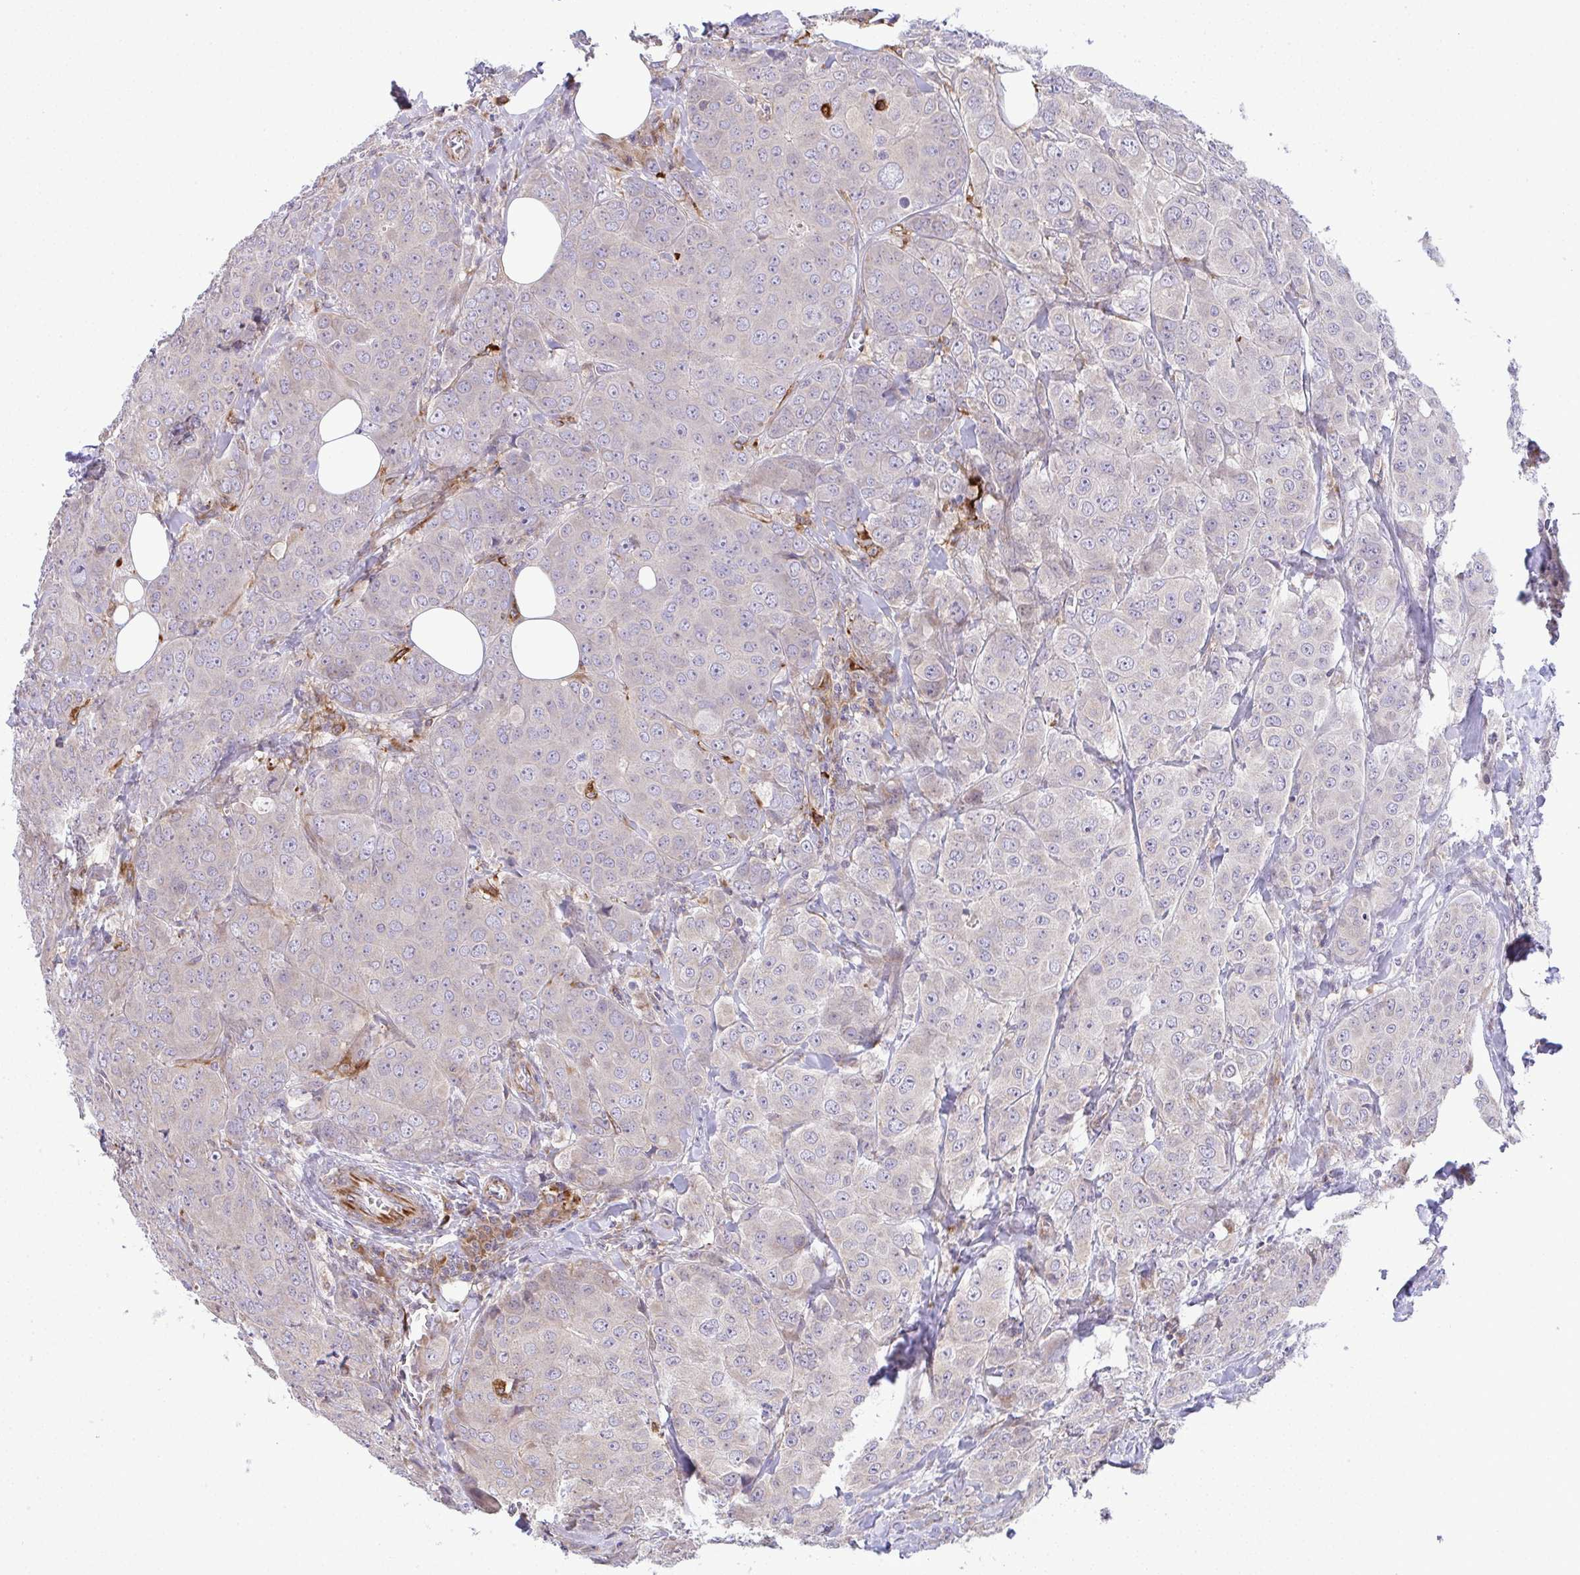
{"staining": {"intensity": "negative", "quantity": "none", "location": "none"}, "tissue": "breast cancer", "cell_type": "Tumor cells", "image_type": "cancer", "snomed": [{"axis": "morphology", "description": "Duct carcinoma"}, {"axis": "topography", "description": "Breast"}], "caption": "IHC of human infiltrating ductal carcinoma (breast) displays no expression in tumor cells.", "gene": "GRID2", "patient": {"sex": "female", "age": 43}}